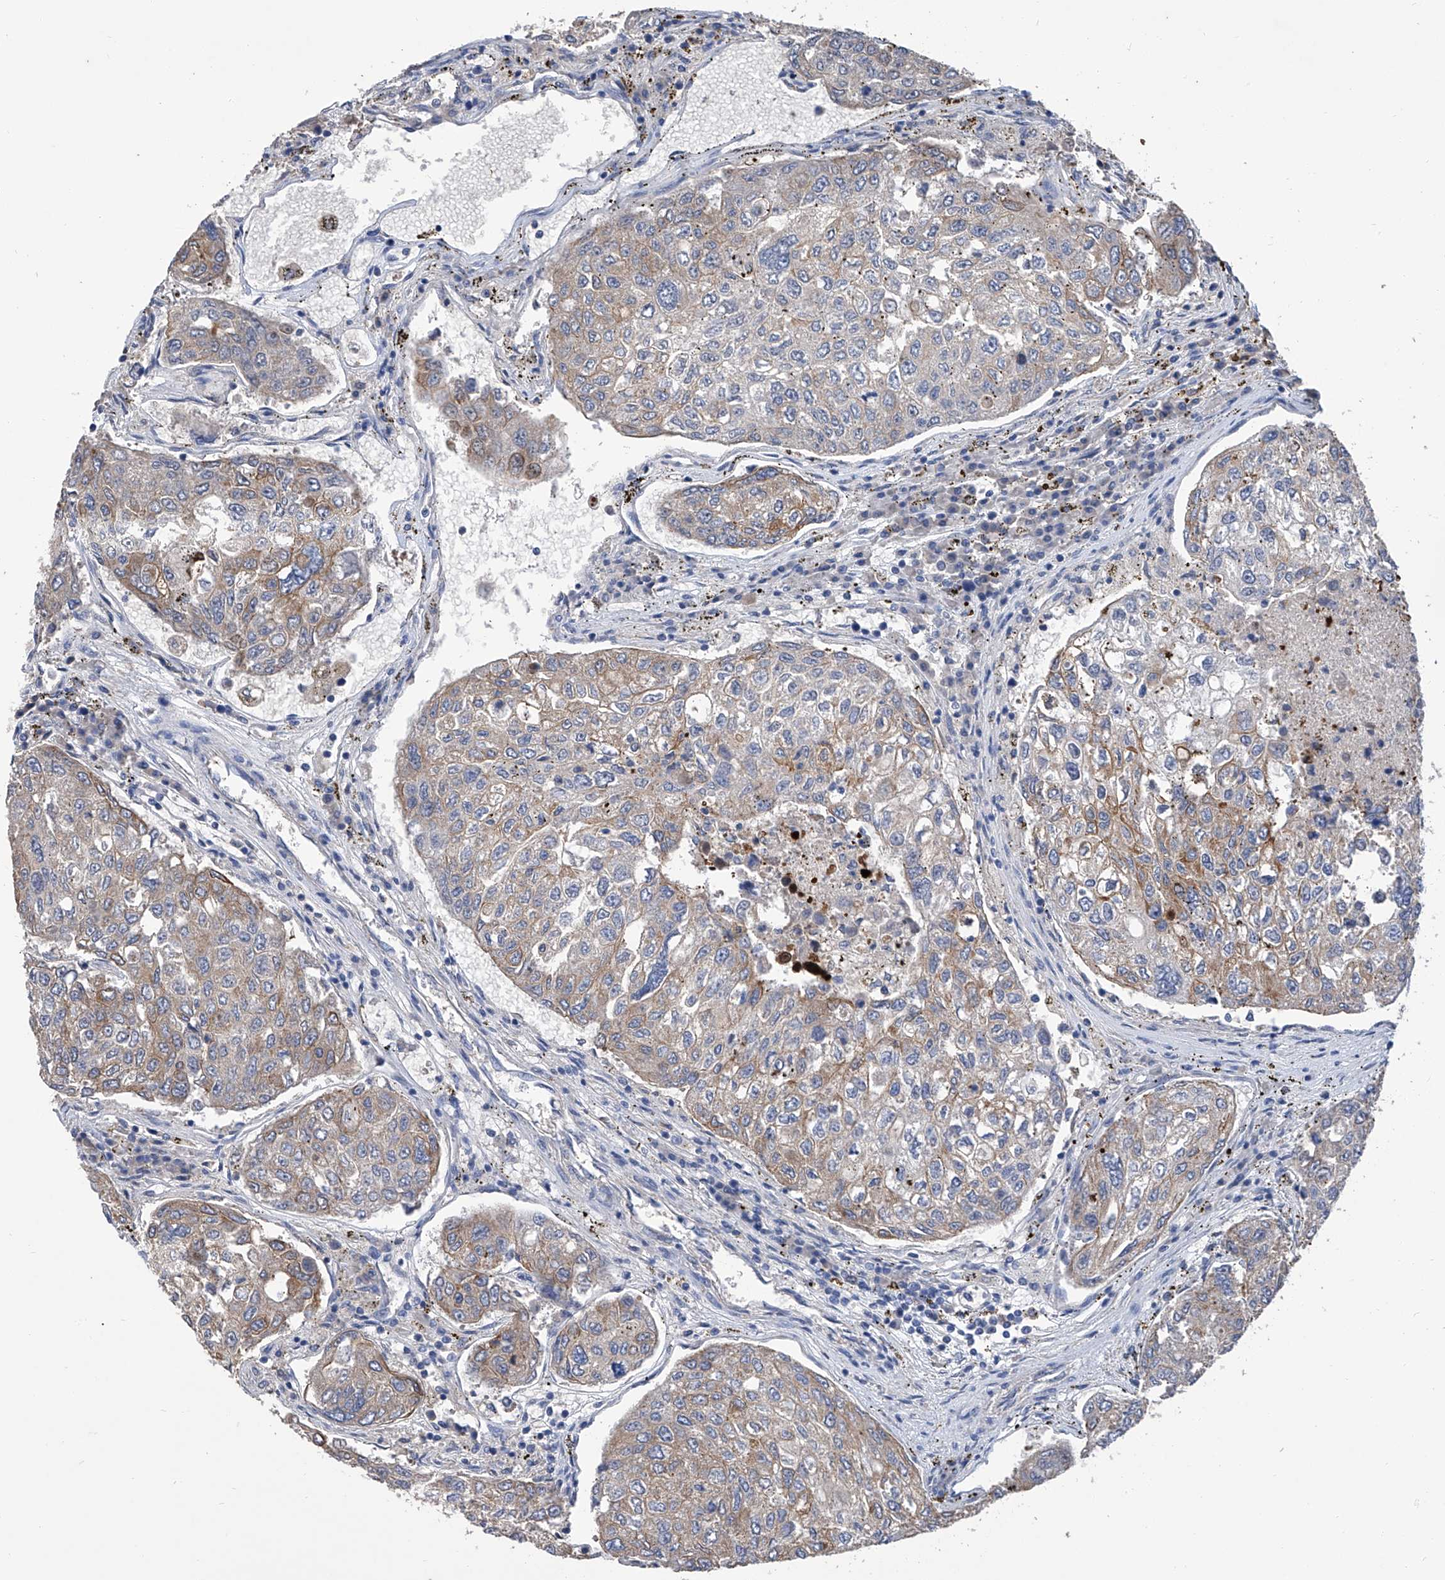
{"staining": {"intensity": "weak", "quantity": "<25%", "location": "cytoplasmic/membranous"}, "tissue": "urothelial cancer", "cell_type": "Tumor cells", "image_type": "cancer", "snomed": [{"axis": "morphology", "description": "Urothelial carcinoma, High grade"}, {"axis": "topography", "description": "Lymph node"}, {"axis": "topography", "description": "Urinary bladder"}], "caption": "The IHC micrograph has no significant expression in tumor cells of high-grade urothelial carcinoma tissue.", "gene": "GPT", "patient": {"sex": "male", "age": 51}}